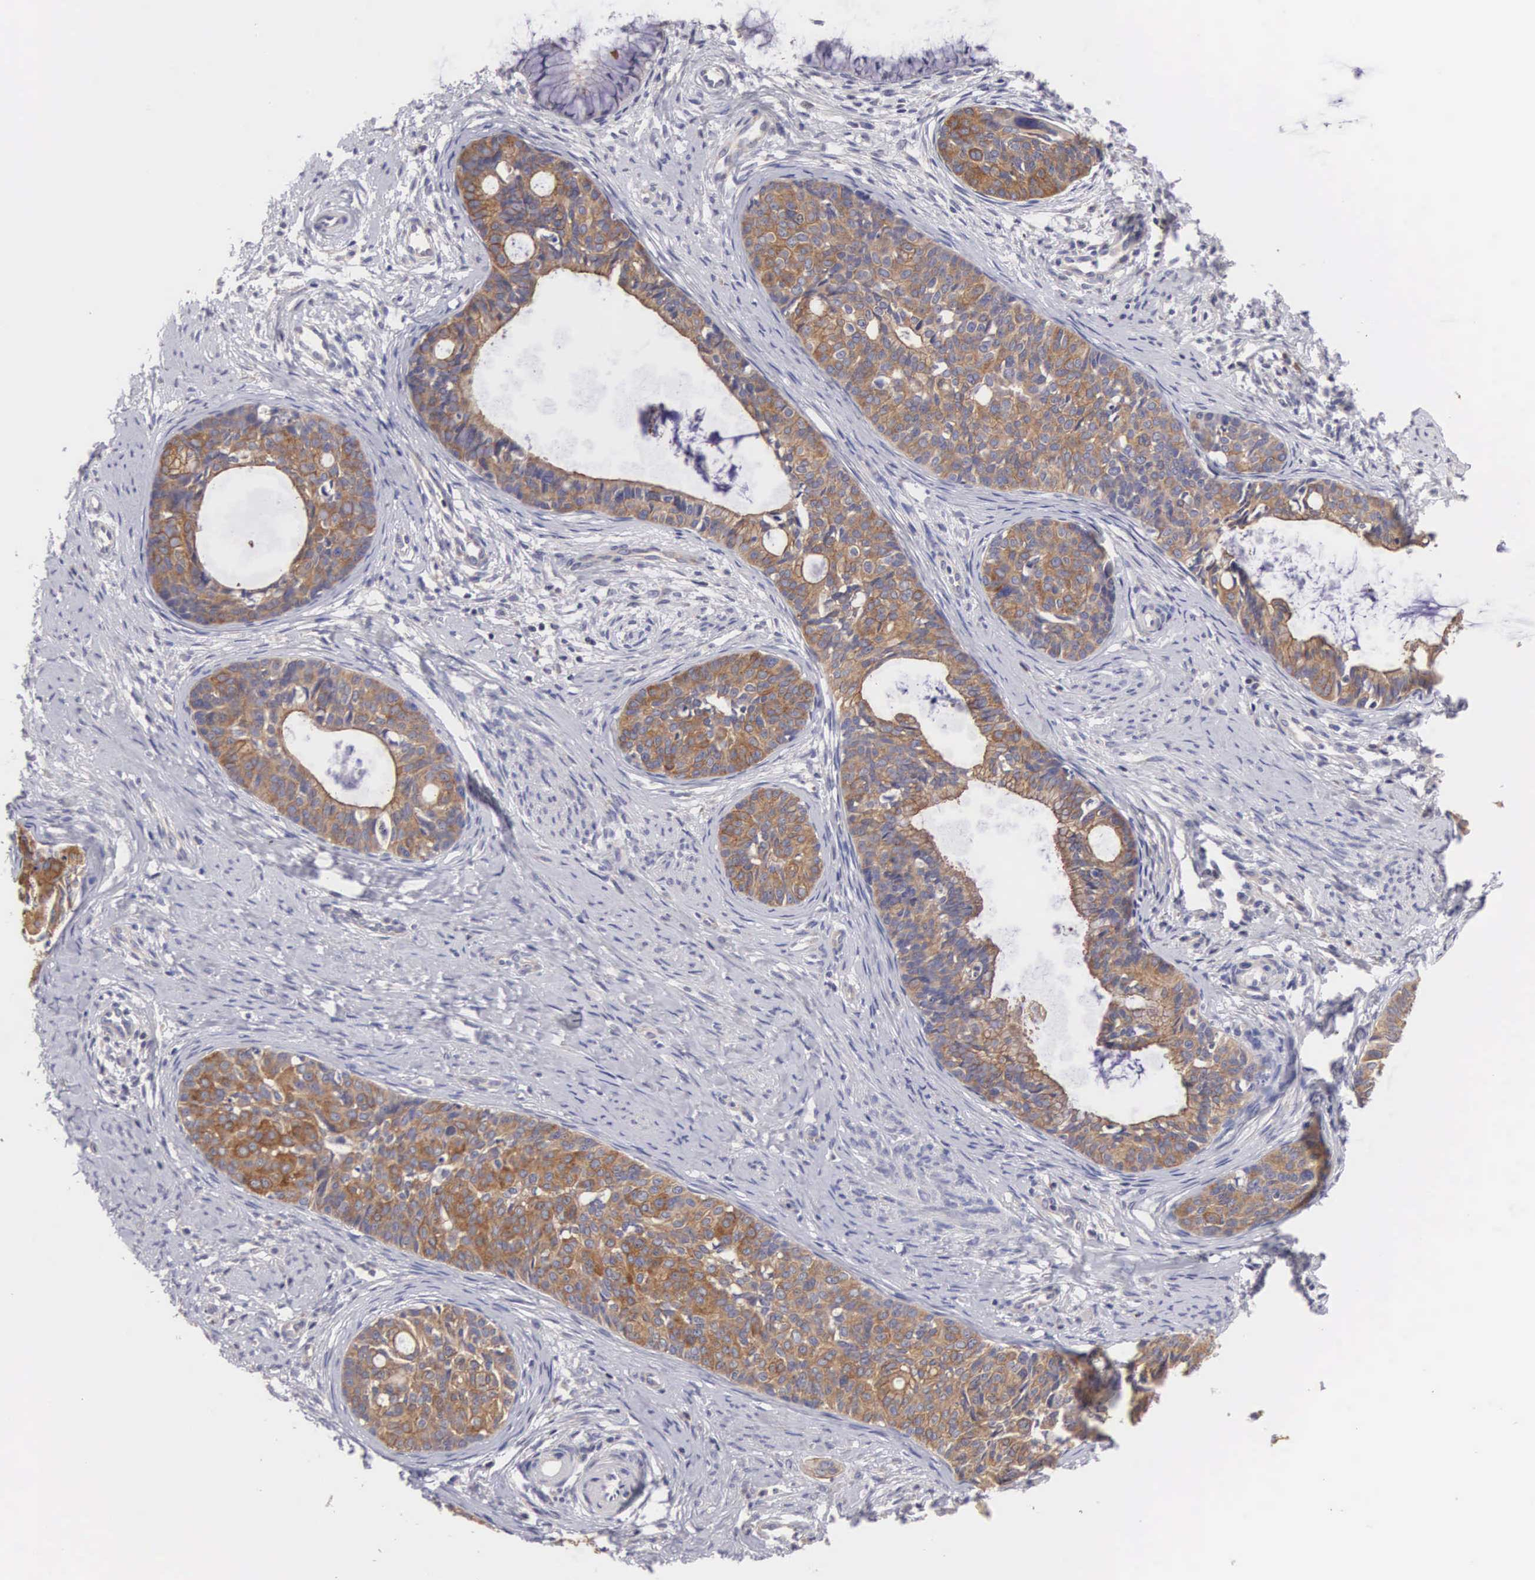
{"staining": {"intensity": "moderate", "quantity": ">75%", "location": "cytoplasmic/membranous"}, "tissue": "cervical cancer", "cell_type": "Tumor cells", "image_type": "cancer", "snomed": [{"axis": "morphology", "description": "Squamous cell carcinoma, NOS"}, {"axis": "topography", "description": "Cervix"}], "caption": "Immunohistochemistry of cervical squamous cell carcinoma shows medium levels of moderate cytoplasmic/membranous staining in about >75% of tumor cells.", "gene": "TXLNG", "patient": {"sex": "female", "age": 34}}